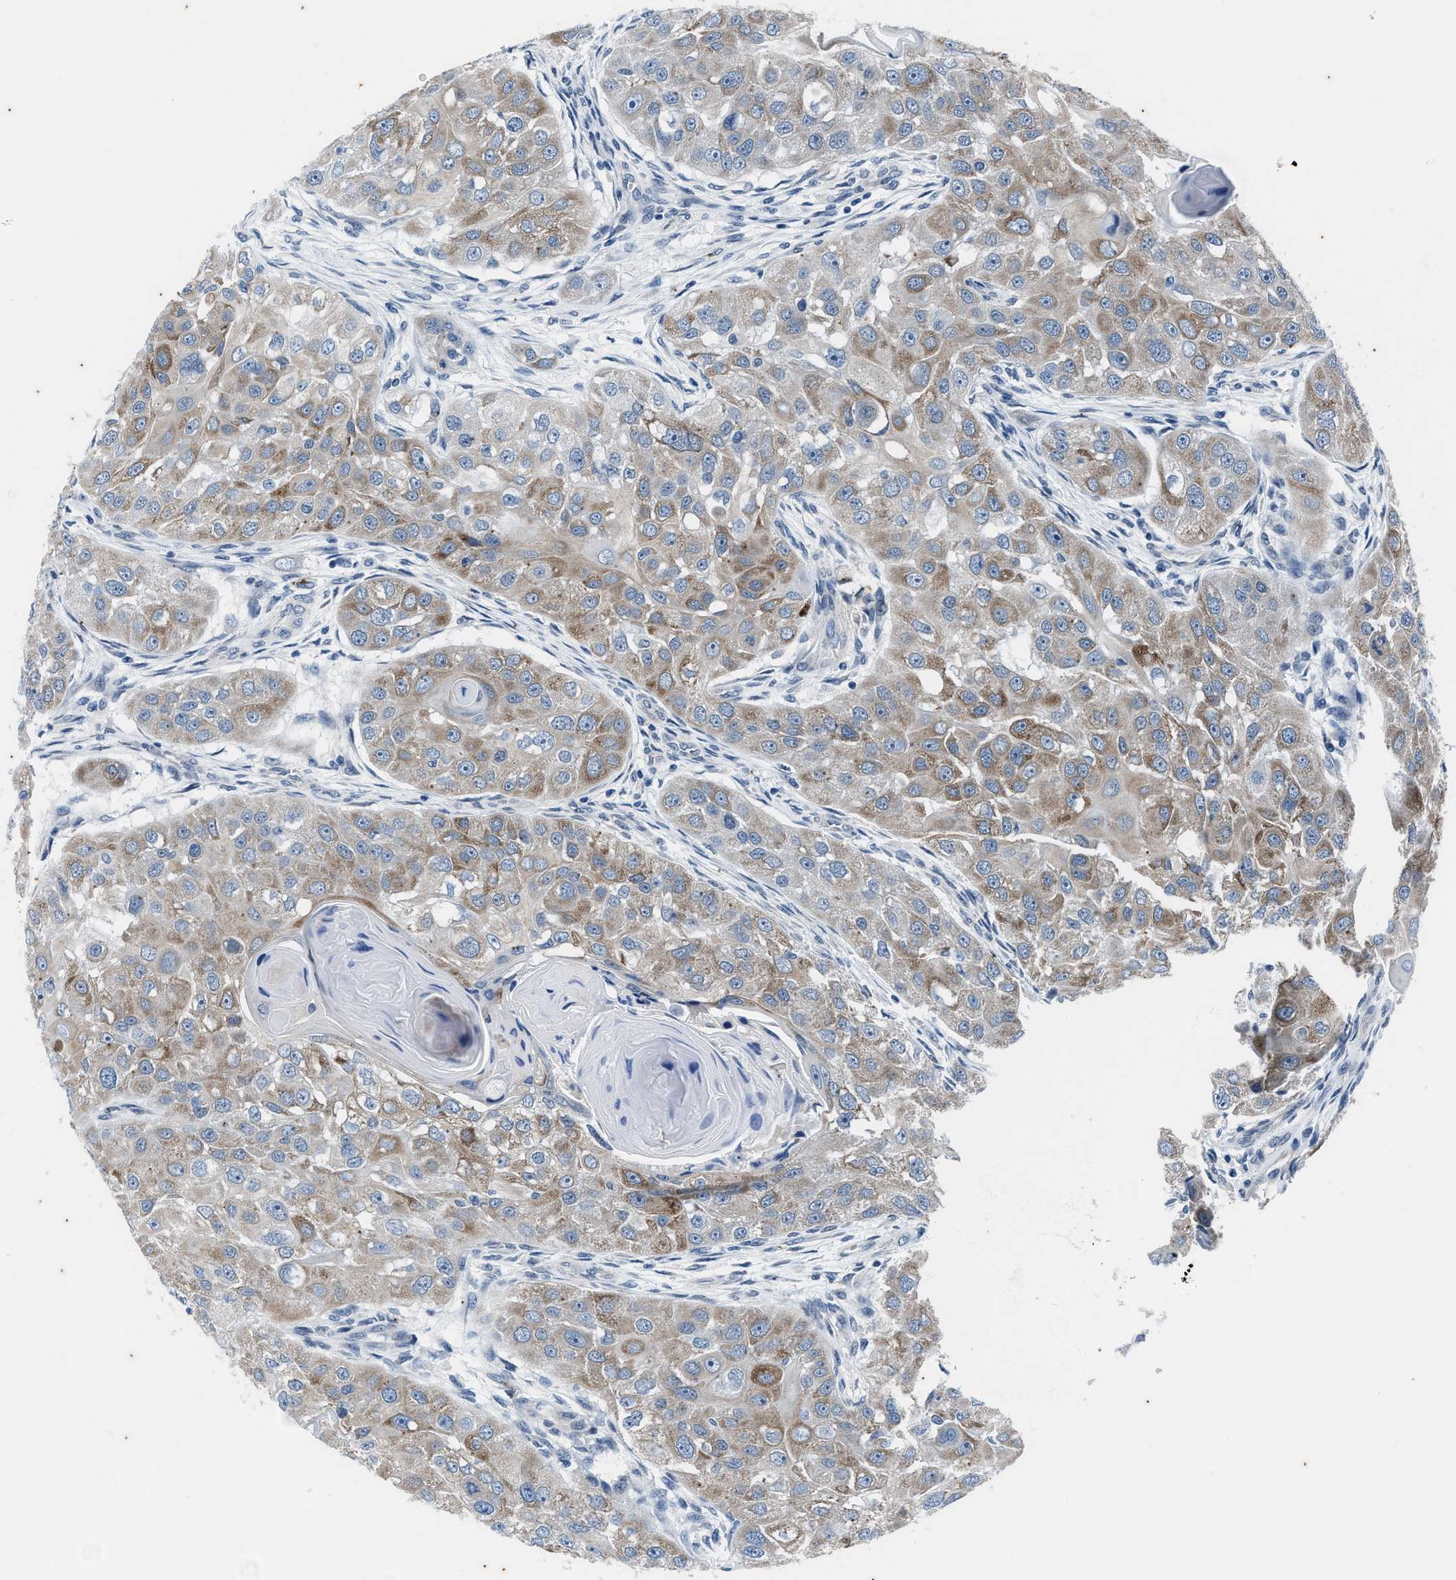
{"staining": {"intensity": "weak", "quantity": ">75%", "location": "cytoplasmic/membranous"}, "tissue": "head and neck cancer", "cell_type": "Tumor cells", "image_type": "cancer", "snomed": [{"axis": "morphology", "description": "Normal tissue, NOS"}, {"axis": "morphology", "description": "Squamous cell carcinoma, NOS"}, {"axis": "topography", "description": "Skeletal muscle"}, {"axis": "topography", "description": "Head-Neck"}], "caption": "Immunohistochemistry (IHC) (DAB) staining of head and neck squamous cell carcinoma shows weak cytoplasmic/membranous protein positivity in approximately >75% of tumor cells.", "gene": "KIF24", "patient": {"sex": "male", "age": 51}}